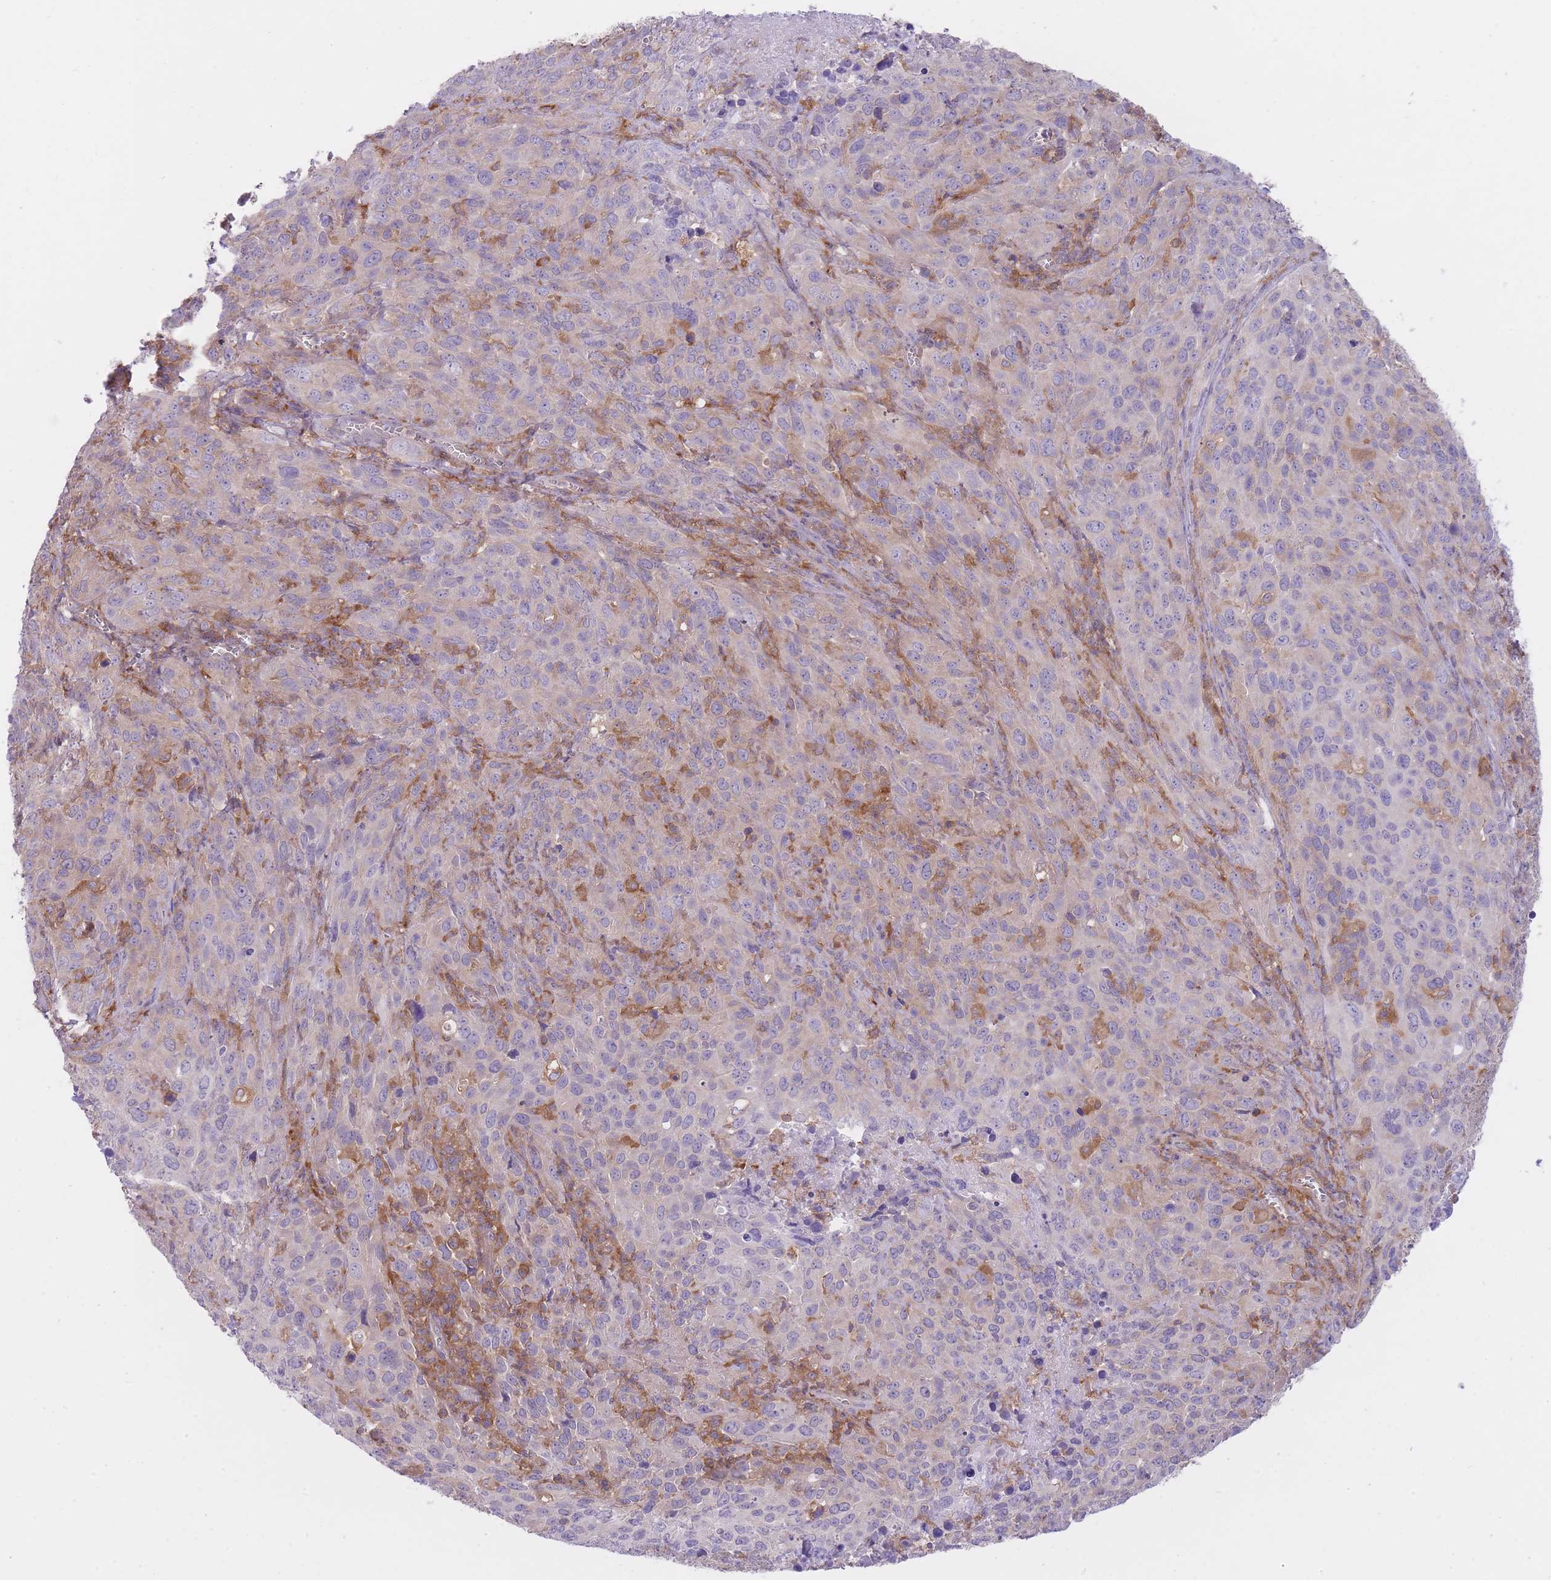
{"staining": {"intensity": "negative", "quantity": "none", "location": "none"}, "tissue": "cervical cancer", "cell_type": "Tumor cells", "image_type": "cancer", "snomed": [{"axis": "morphology", "description": "Squamous cell carcinoma, NOS"}, {"axis": "topography", "description": "Cervix"}], "caption": "Tumor cells show no significant expression in cervical cancer. (DAB immunohistochemistry with hematoxylin counter stain).", "gene": "PRKAR1A", "patient": {"sex": "female", "age": 51}}